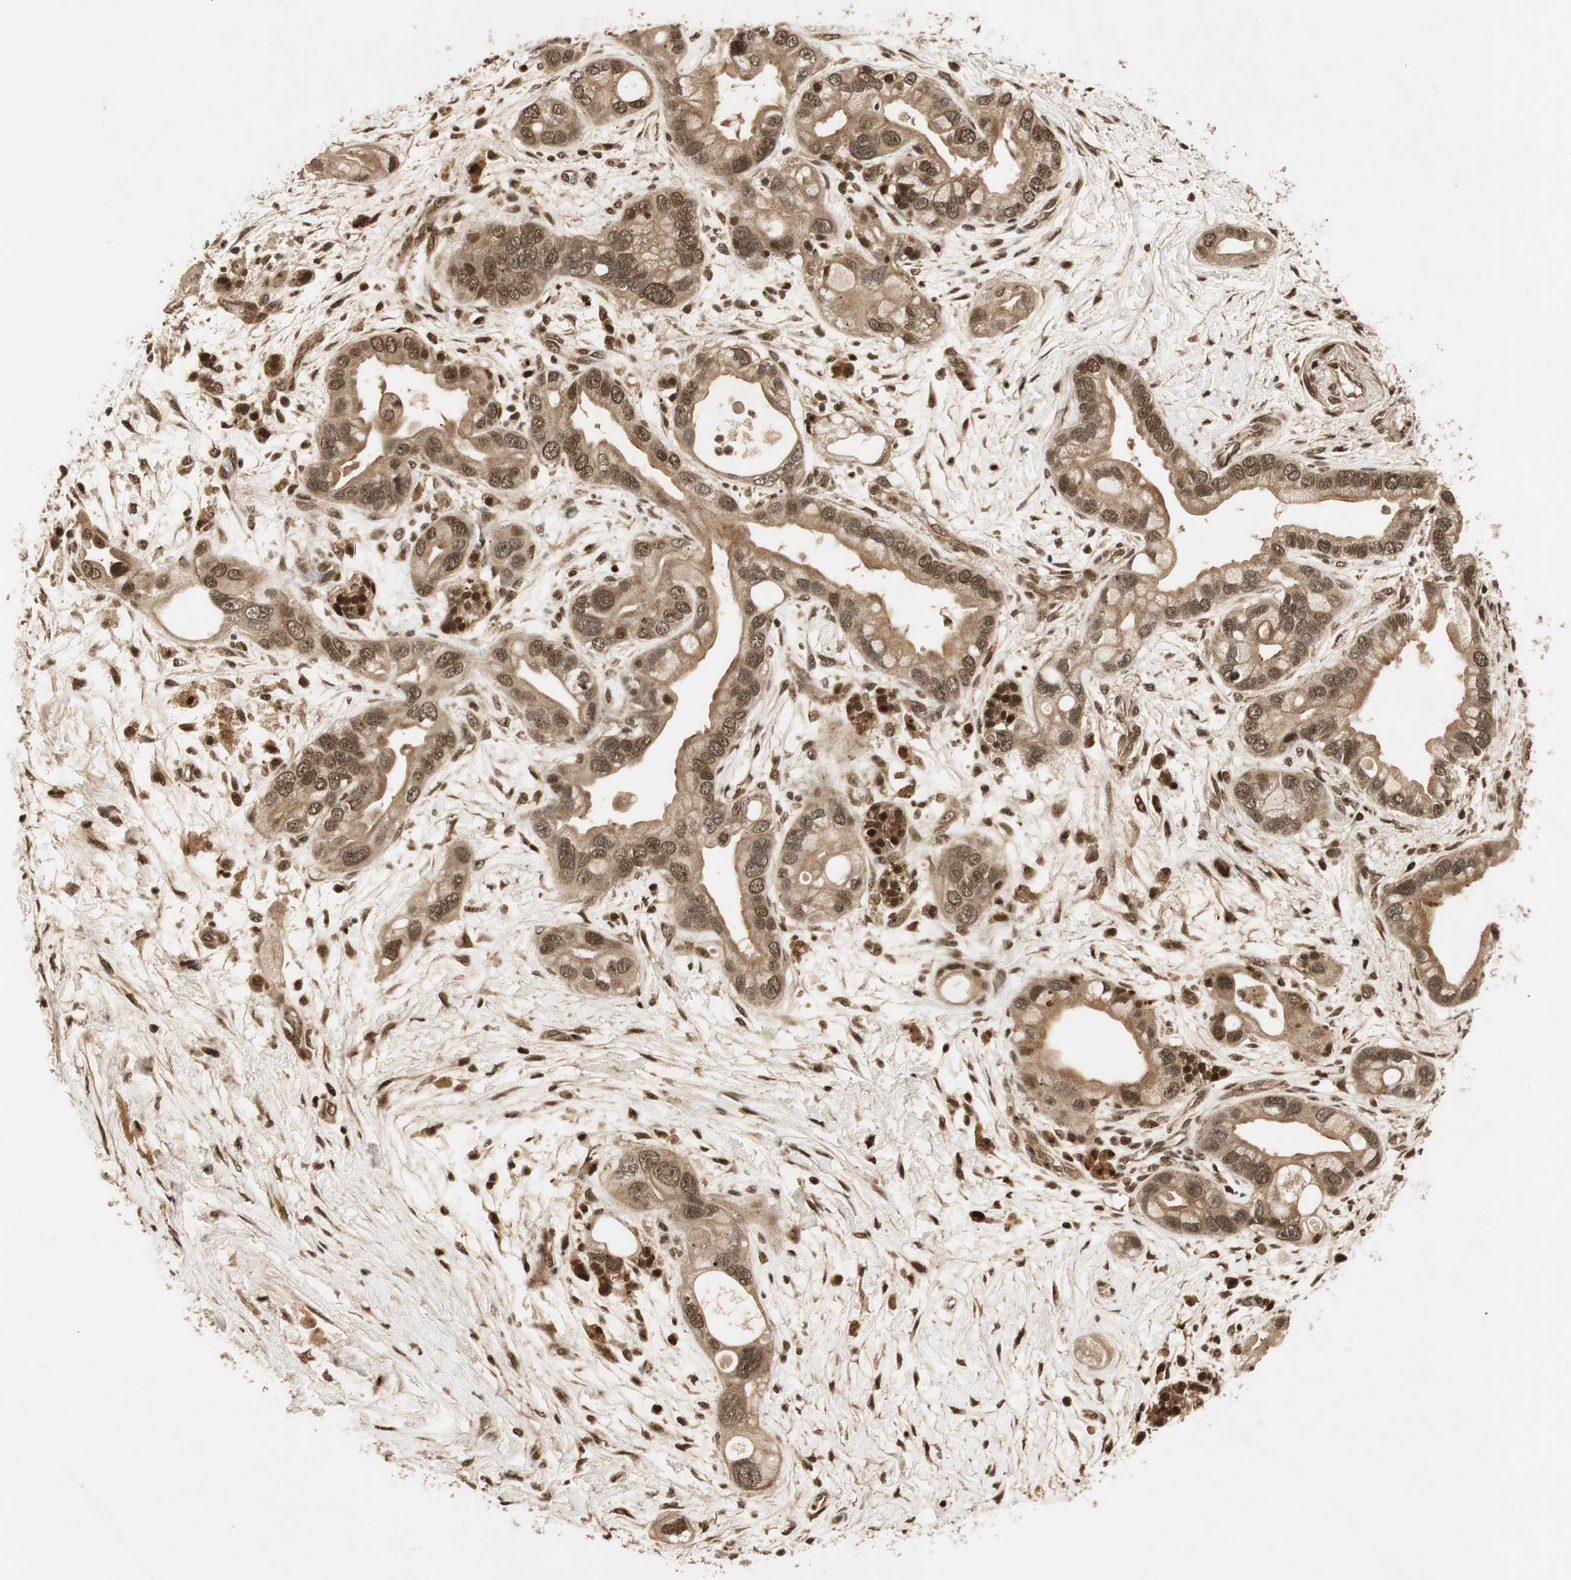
{"staining": {"intensity": "strong", "quantity": ">75%", "location": "cytoplasmic/membranous,nuclear"}, "tissue": "pancreatic cancer", "cell_type": "Tumor cells", "image_type": "cancer", "snomed": [{"axis": "morphology", "description": "Adenocarcinoma, NOS"}, {"axis": "topography", "description": "Pancreas"}], "caption": "Pancreatic cancer (adenocarcinoma) stained with DAB immunohistochemistry (IHC) displays high levels of strong cytoplasmic/membranous and nuclear expression in about >75% of tumor cells.", "gene": "RPA3", "patient": {"sex": "female", "age": 77}}